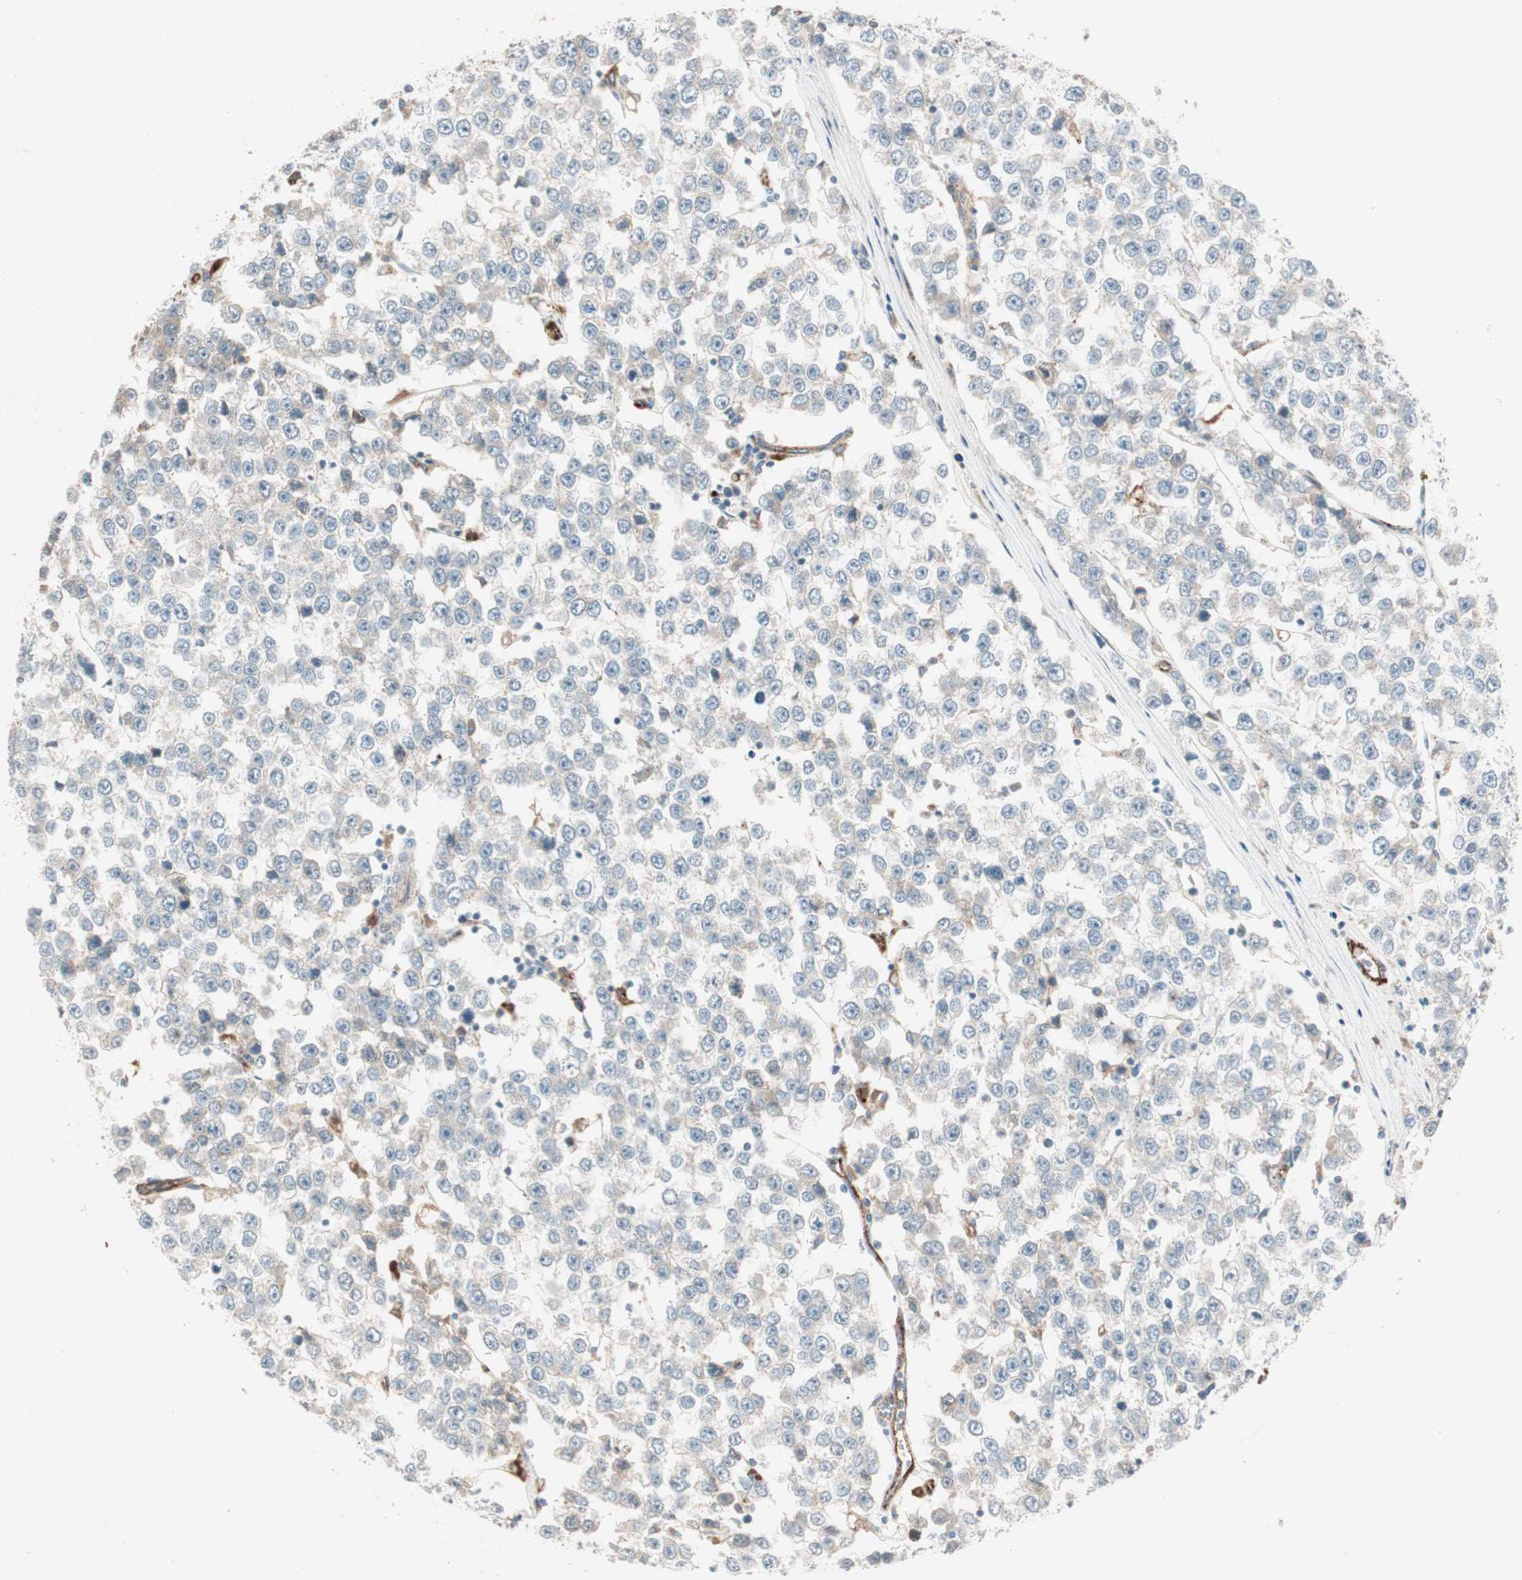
{"staining": {"intensity": "weak", "quantity": "25%-75%", "location": "cytoplasmic/membranous"}, "tissue": "testis cancer", "cell_type": "Tumor cells", "image_type": "cancer", "snomed": [{"axis": "morphology", "description": "Seminoma, NOS"}, {"axis": "morphology", "description": "Carcinoma, Embryonal, NOS"}, {"axis": "topography", "description": "Testis"}], "caption": "Approximately 25%-75% of tumor cells in testis cancer demonstrate weak cytoplasmic/membranous protein staining as visualized by brown immunohistochemical staining.", "gene": "FGFR4", "patient": {"sex": "male", "age": 52}}